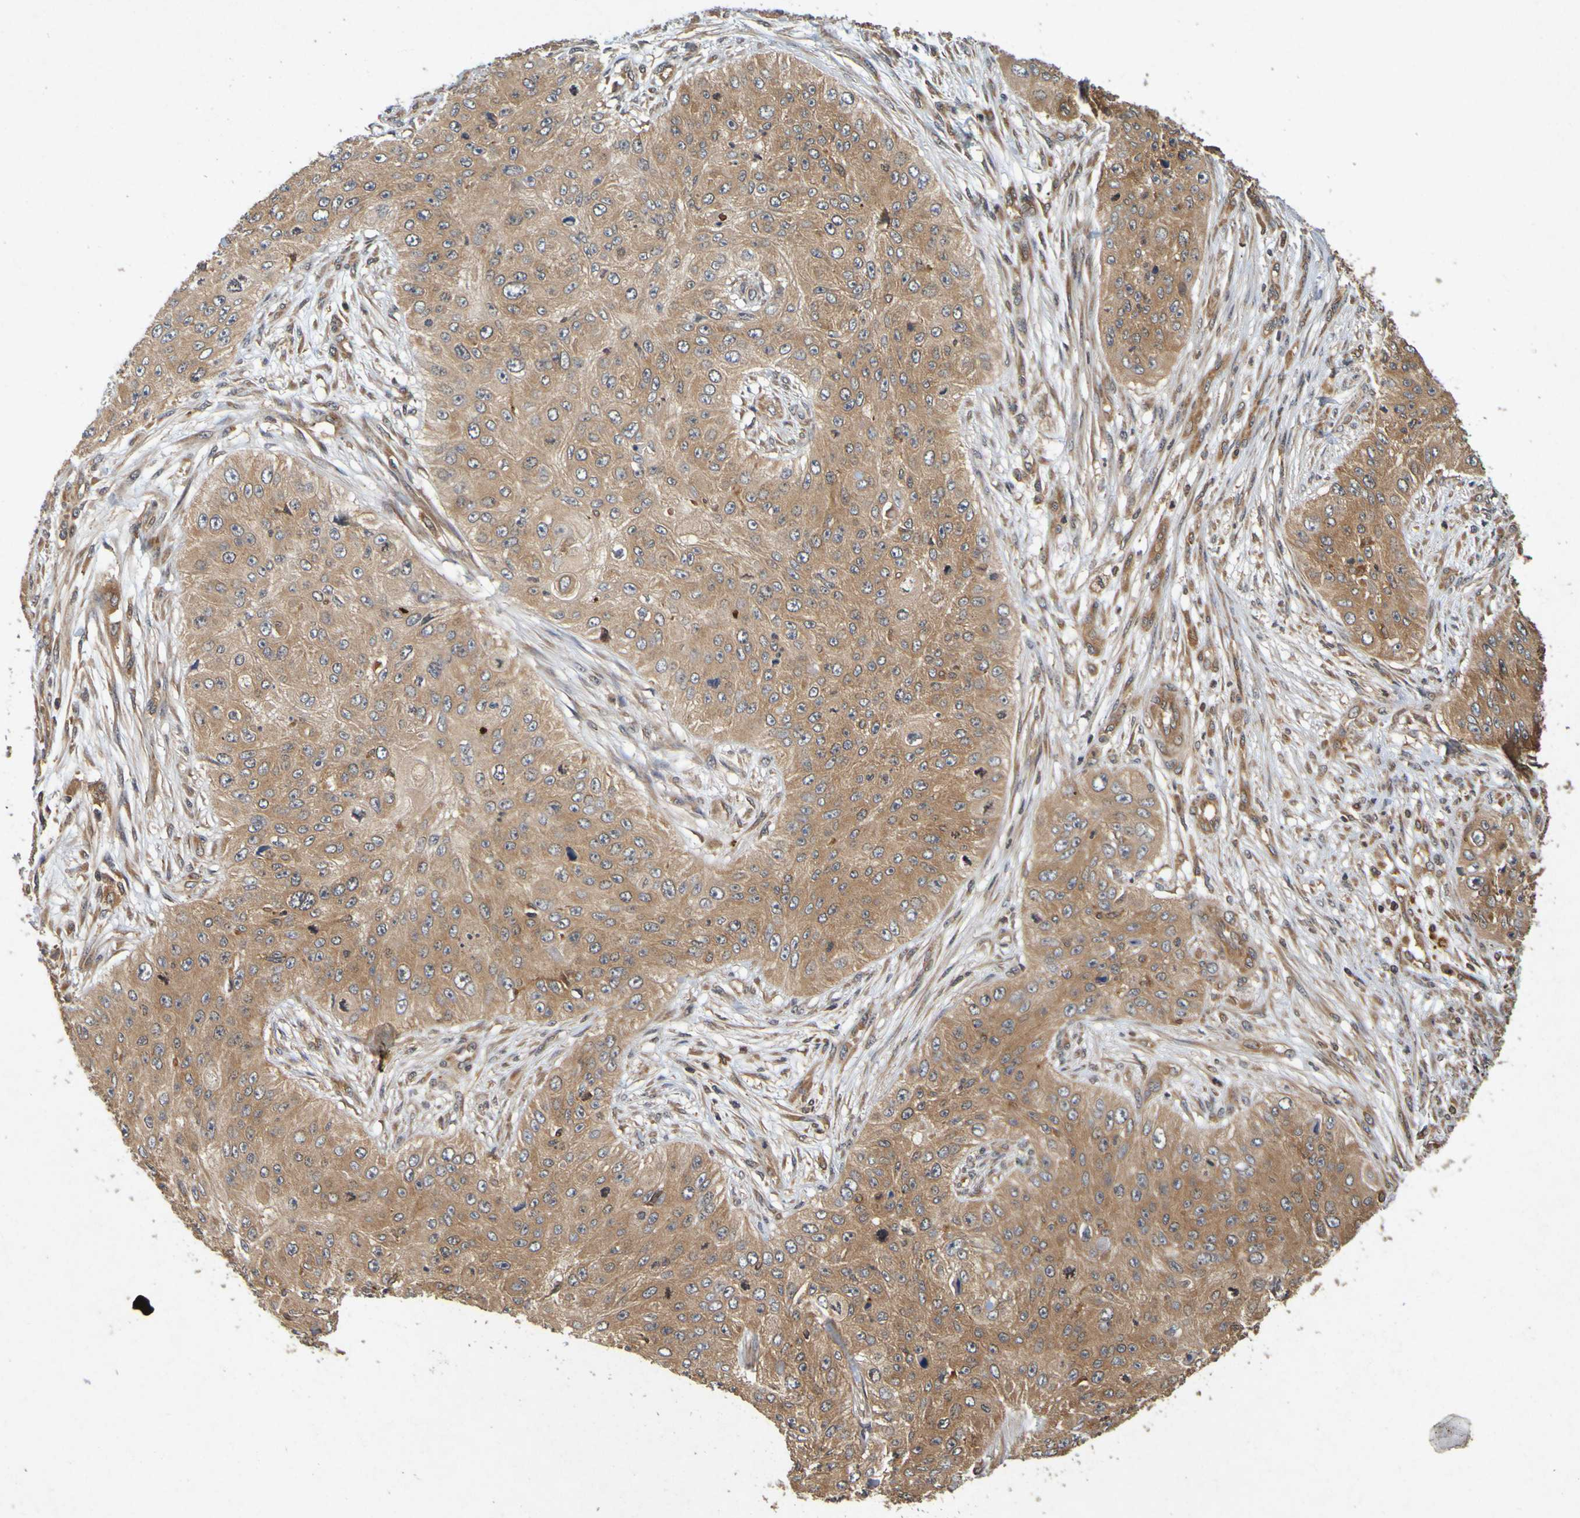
{"staining": {"intensity": "moderate", "quantity": ">75%", "location": "cytoplasmic/membranous"}, "tissue": "skin cancer", "cell_type": "Tumor cells", "image_type": "cancer", "snomed": [{"axis": "morphology", "description": "Squamous cell carcinoma, NOS"}, {"axis": "topography", "description": "Skin"}], "caption": "Brown immunohistochemical staining in skin squamous cell carcinoma reveals moderate cytoplasmic/membranous staining in about >75% of tumor cells.", "gene": "OCRL", "patient": {"sex": "female", "age": 80}}